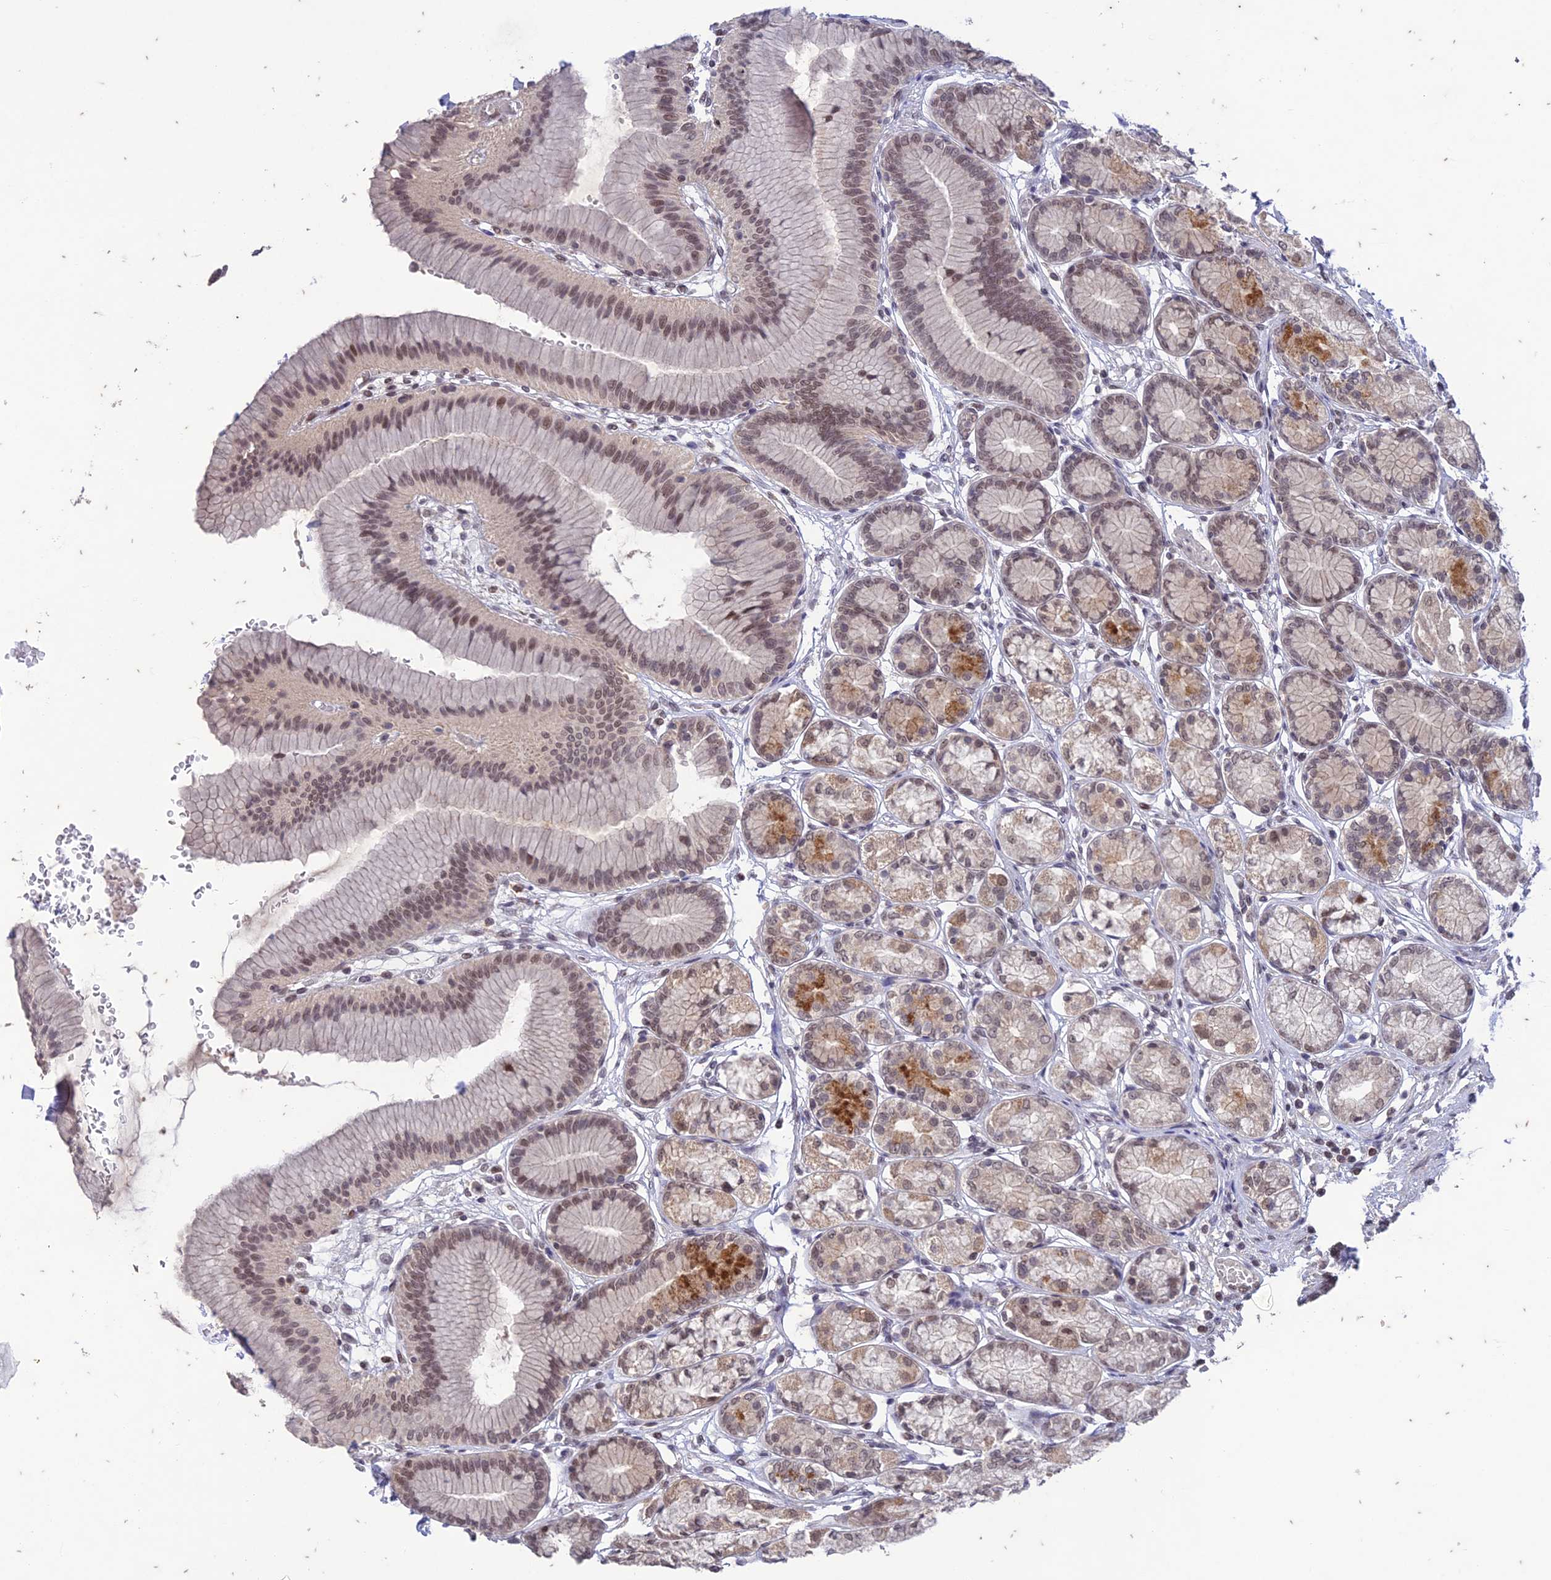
{"staining": {"intensity": "moderate", "quantity": ">75%", "location": "cytoplasmic/membranous,nuclear"}, "tissue": "stomach", "cell_type": "Glandular cells", "image_type": "normal", "snomed": [{"axis": "morphology", "description": "Normal tissue, NOS"}, {"axis": "morphology", "description": "Adenocarcinoma, NOS"}, {"axis": "morphology", "description": "Adenocarcinoma, High grade"}, {"axis": "topography", "description": "Stomach, upper"}, {"axis": "topography", "description": "Stomach"}], "caption": "Immunohistochemical staining of benign human stomach reveals medium levels of moderate cytoplasmic/membranous,nuclear positivity in about >75% of glandular cells.", "gene": "POP4", "patient": {"sex": "female", "age": 65}}